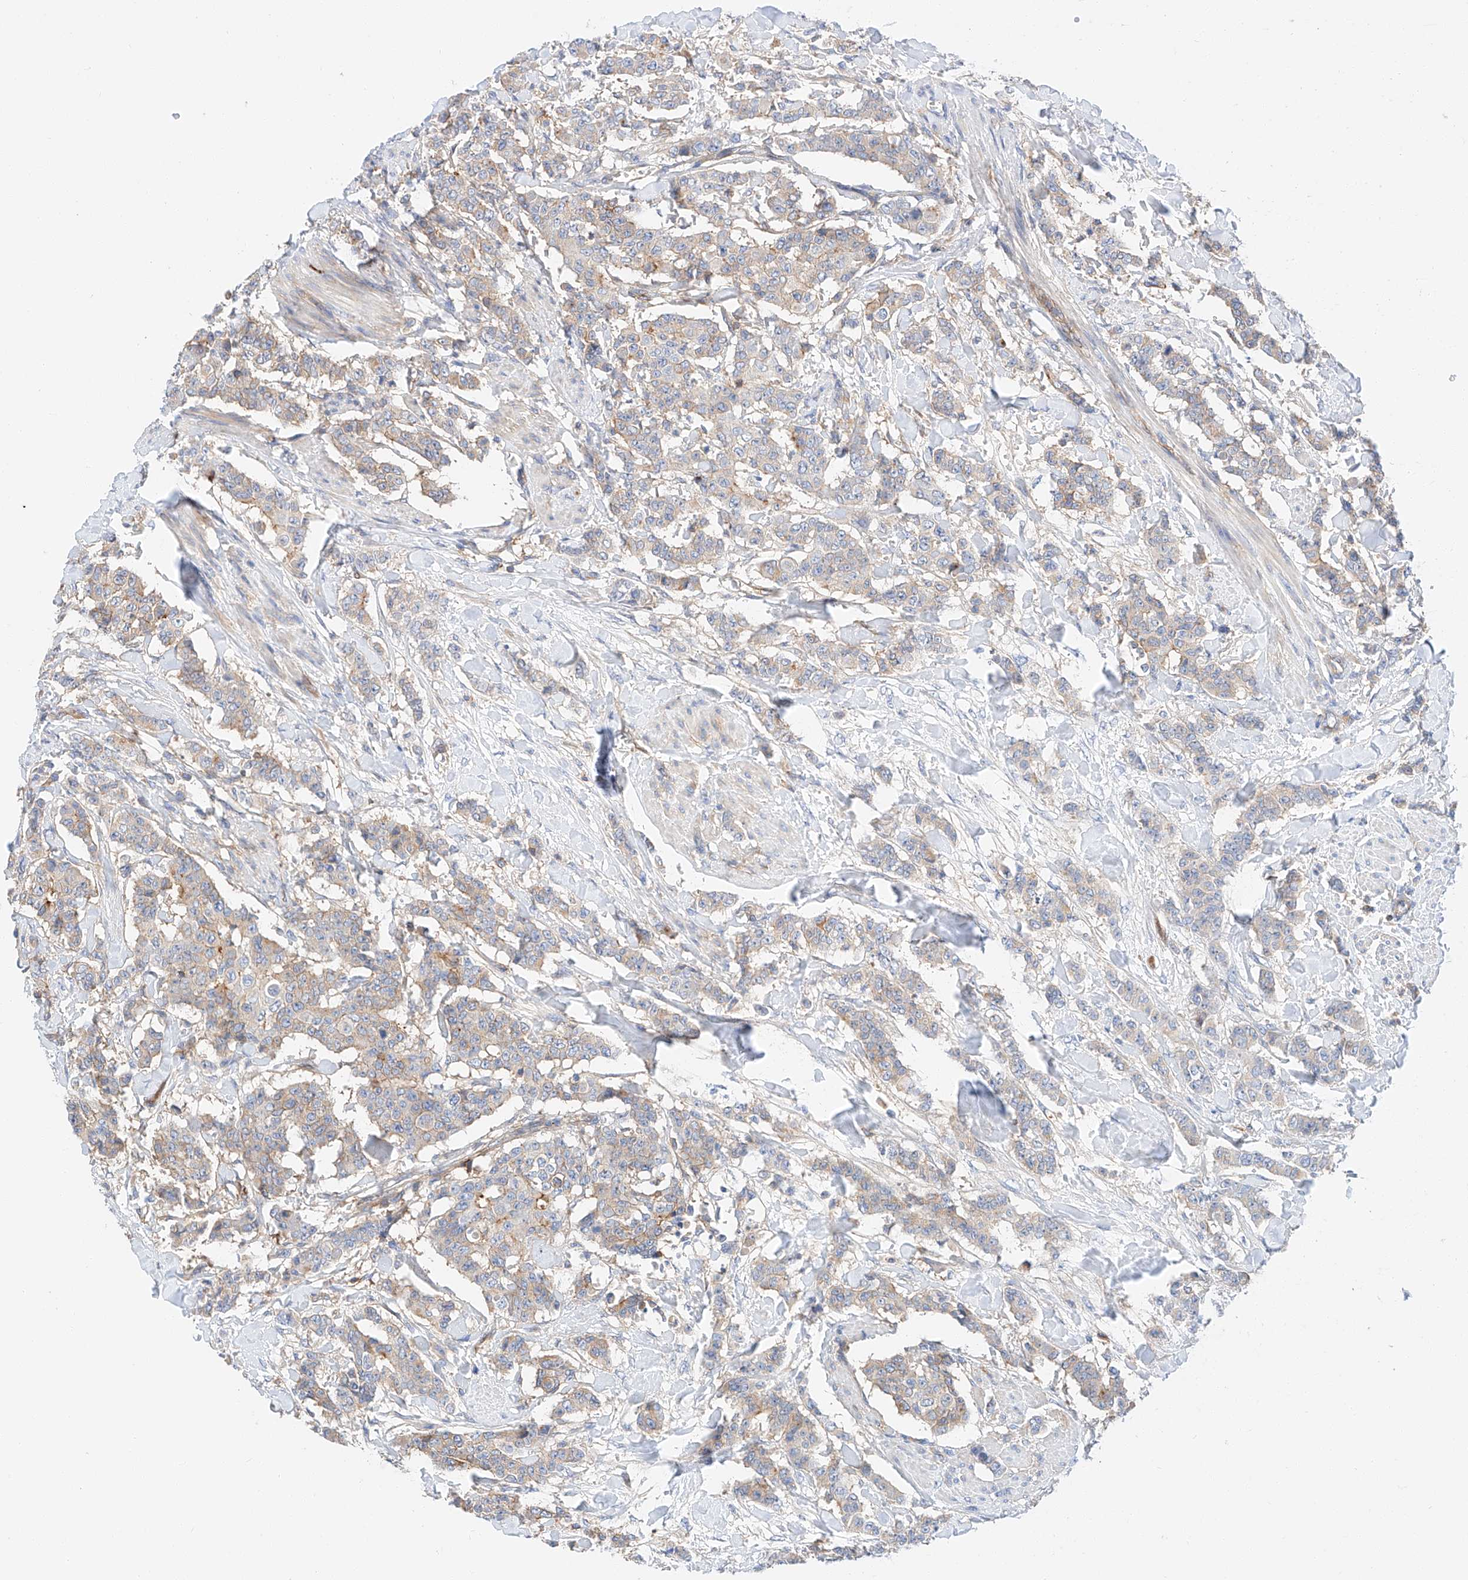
{"staining": {"intensity": "weak", "quantity": "<25%", "location": "cytoplasmic/membranous"}, "tissue": "breast cancer", "cell_type": "Tumor cells", "image_type": "cancer", "snomed": [{"axis": "morphology", "description": "Duct carcinoma"}, {"axis": "topography", "description": "Breast"}], "caption": "Breast cancer (invasive ductal carcinoma) was stained to show a protein in brown. There is no significant staining in tumor cells. (DAB immunohistochemistry (IHC) visualized using brightfield microscopy, high magnification).", "gene": "HAUS4", "patient": {"sex": "female", "age": 40}}